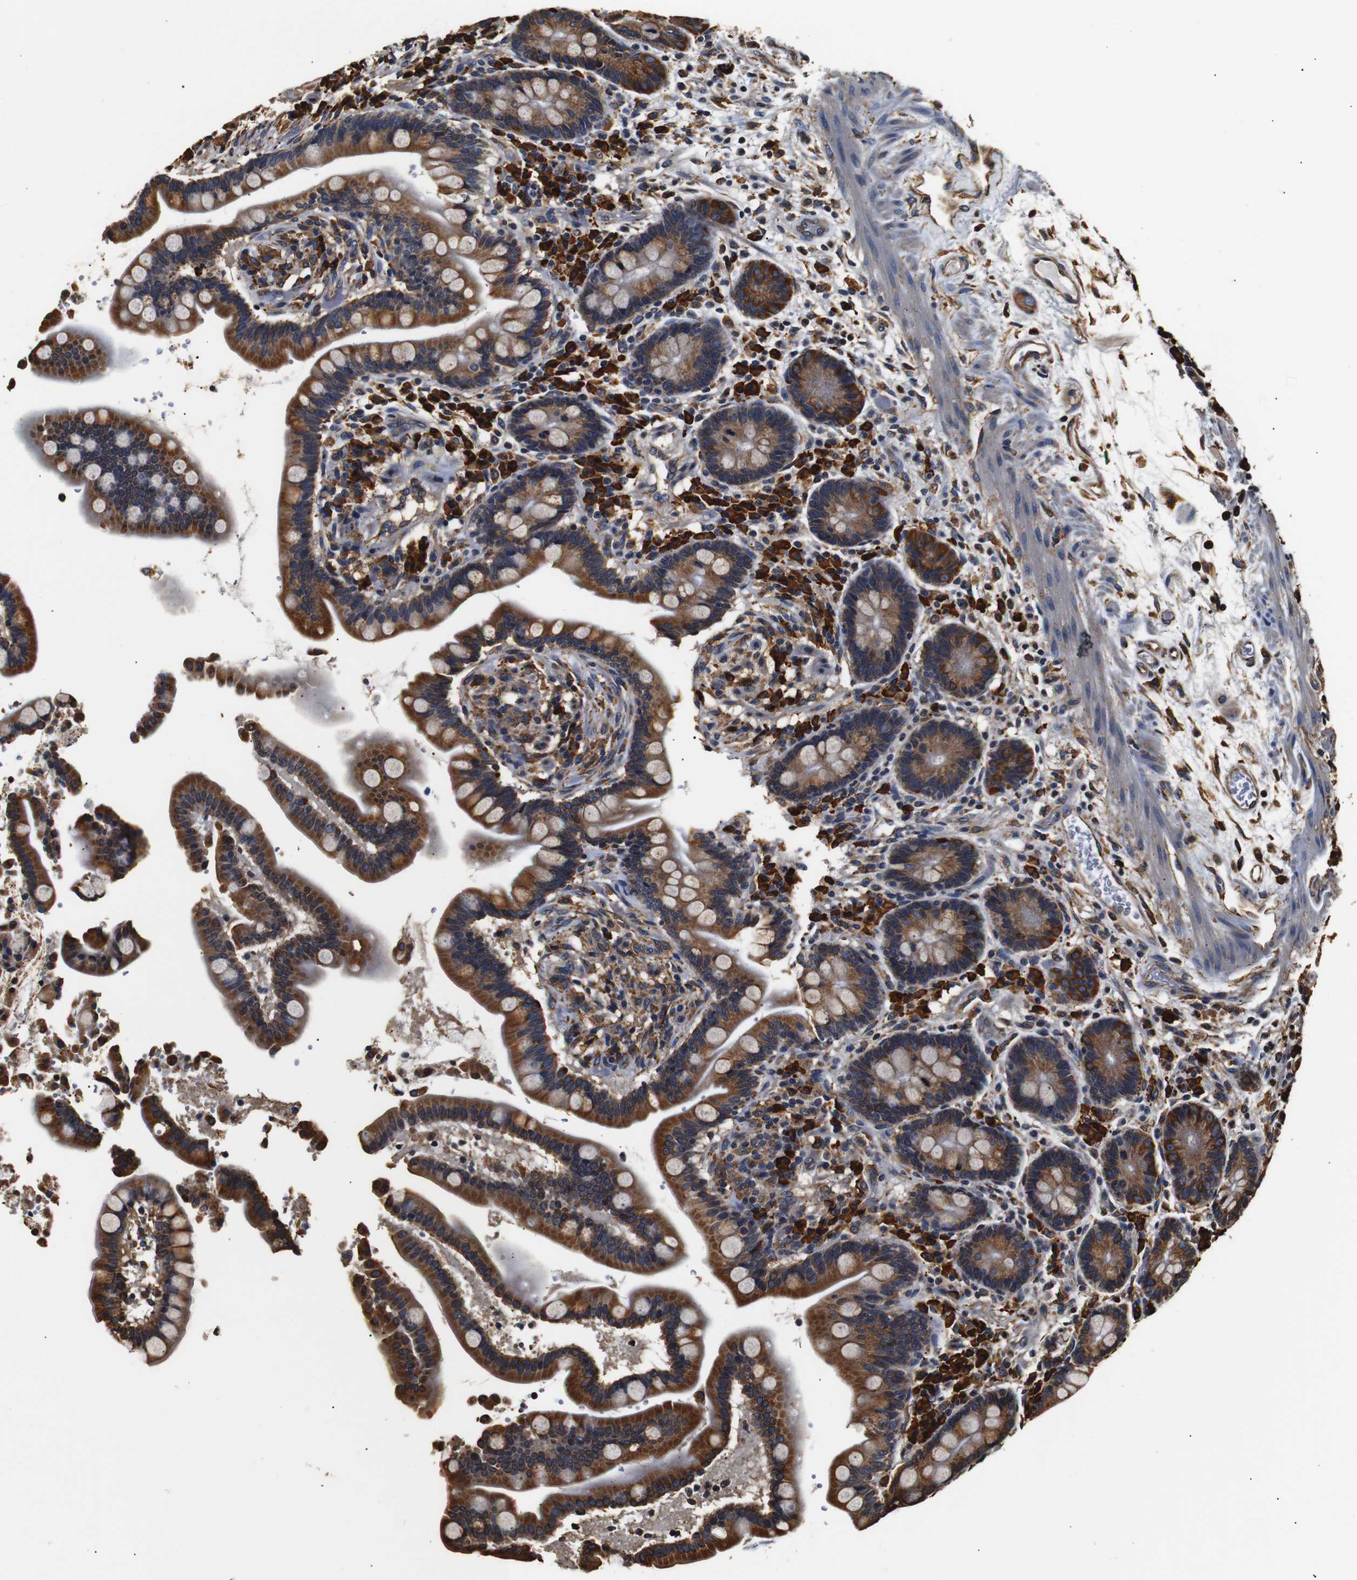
{"staining": {"intensity": "strong", "quantity": ">75%", "location": "cytoplasmic/membranous"}, "tissue": "colon", "cell_type": "Endothelial cells", "image_type": "normal", "snomed": [{"axis": "morphology", "description": "Normal tissue, NOS"}, {"axis": "topography", "description": "Colon"}], "caption": "Protein expression by IHC exhibits strong cytoplasmic/membranous expression in about >75% of endothelial cells in unremarkable colon. (DAB (3,3'-diaminobenzidine) IHC with brightfield microscopy, high magnification).", "gene": "HHIP", "patient": {"sex": "male", "age": 73}}